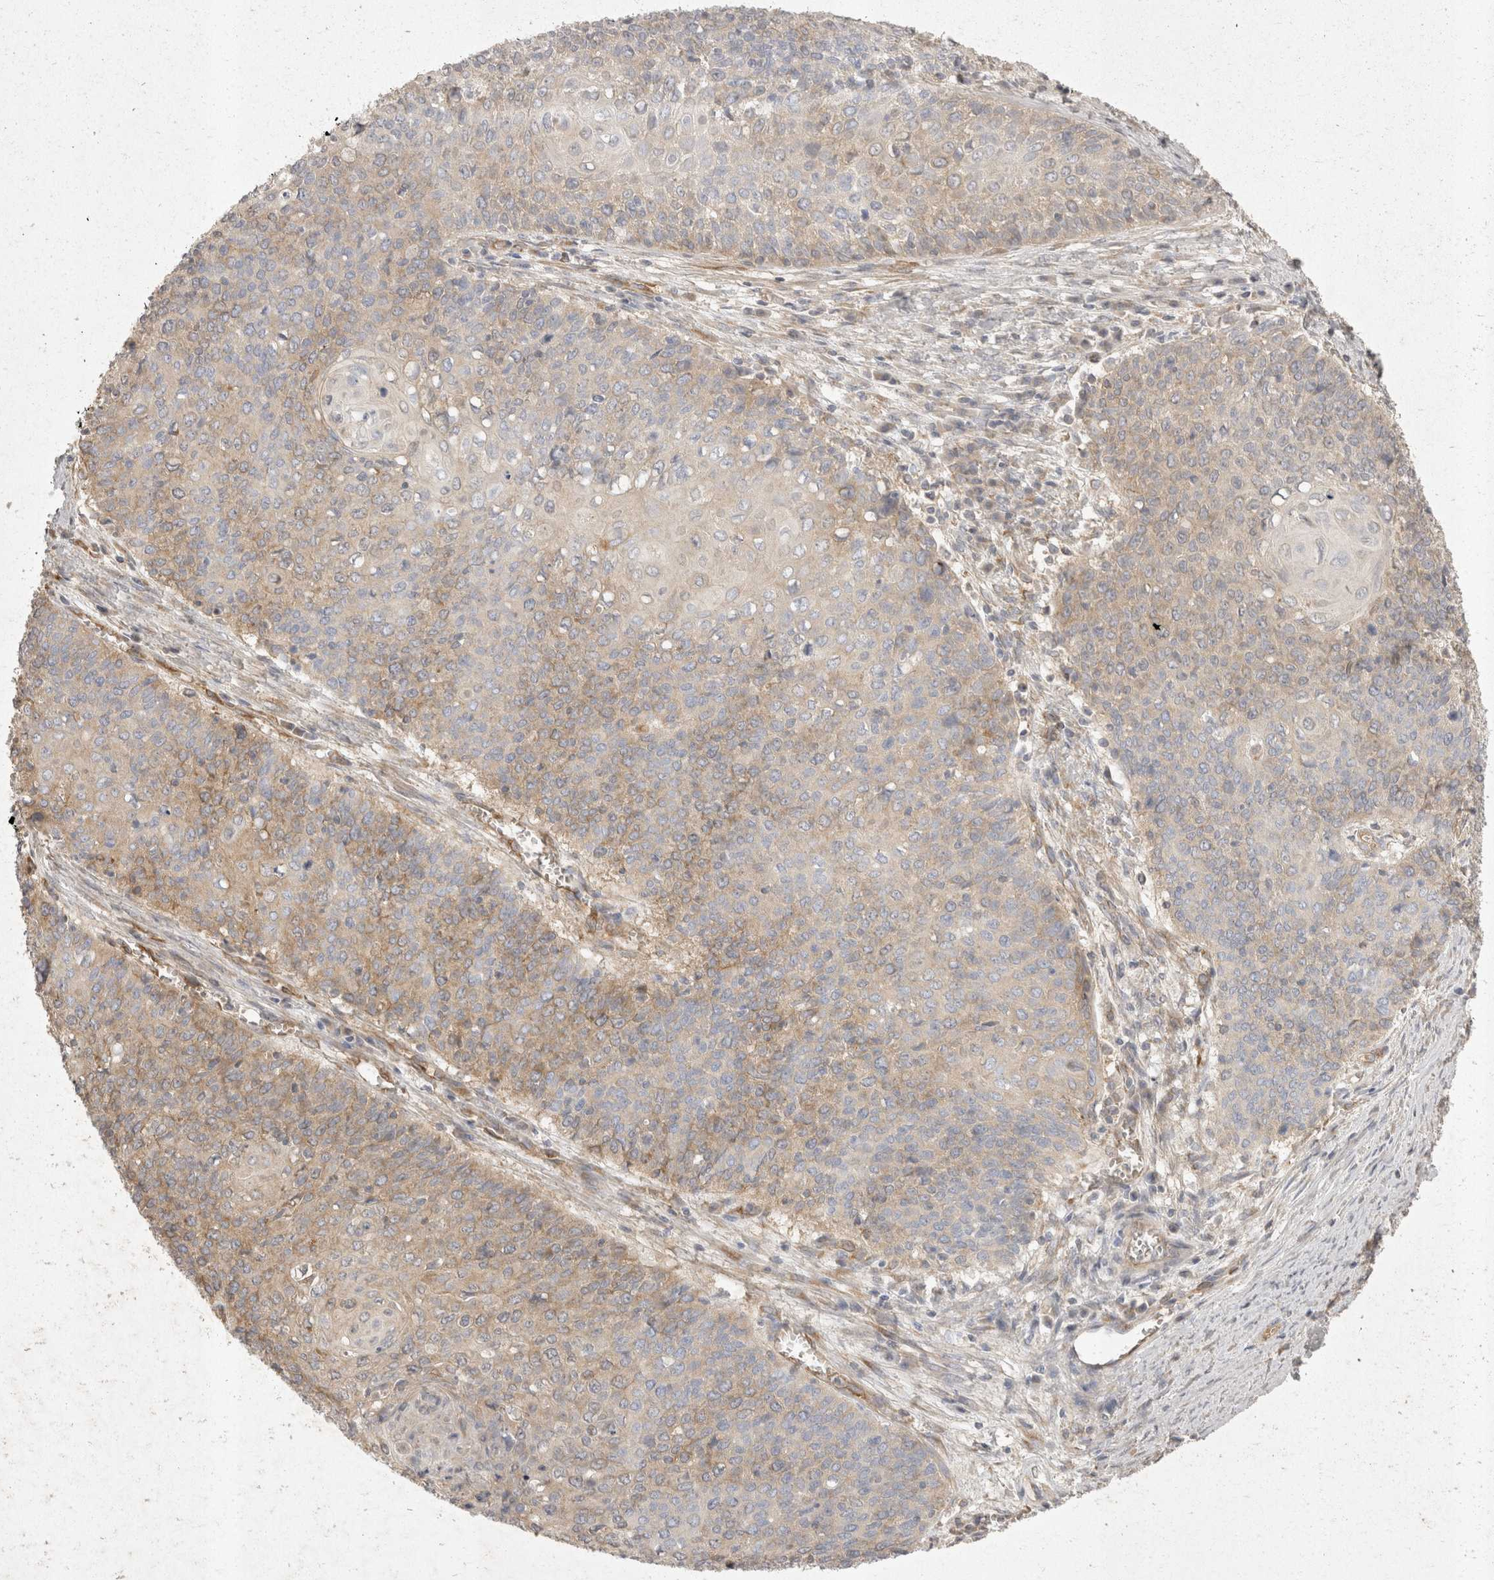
{"staining": {"intensity": "weak", "quantity": "25%-75%", "location": "cytoplasmic/membranous"}, "tissue": "cervical cancer", "cell_type": "Tumor cells", "image_type": "cancer", "snomed": [{"axis": "morphology", "description": "Squamous cell carcinoma, NOS"}, {"axis": "topography", "description": "Cervix"}], "caption": "Immunohistochemical staining of human cervical cancer reveals low levels of weak cytoplasmic/membranous protein positivity in about 25%-75% of tumor cells. Using DAB (3,3'-diaminobenzidine) (brown) and hematoxylin (blue) stains, captured at high magnification using brightfield microscopy.", "gene": "EIF4G3", "patient": {"sex": "female", "age": 39}}